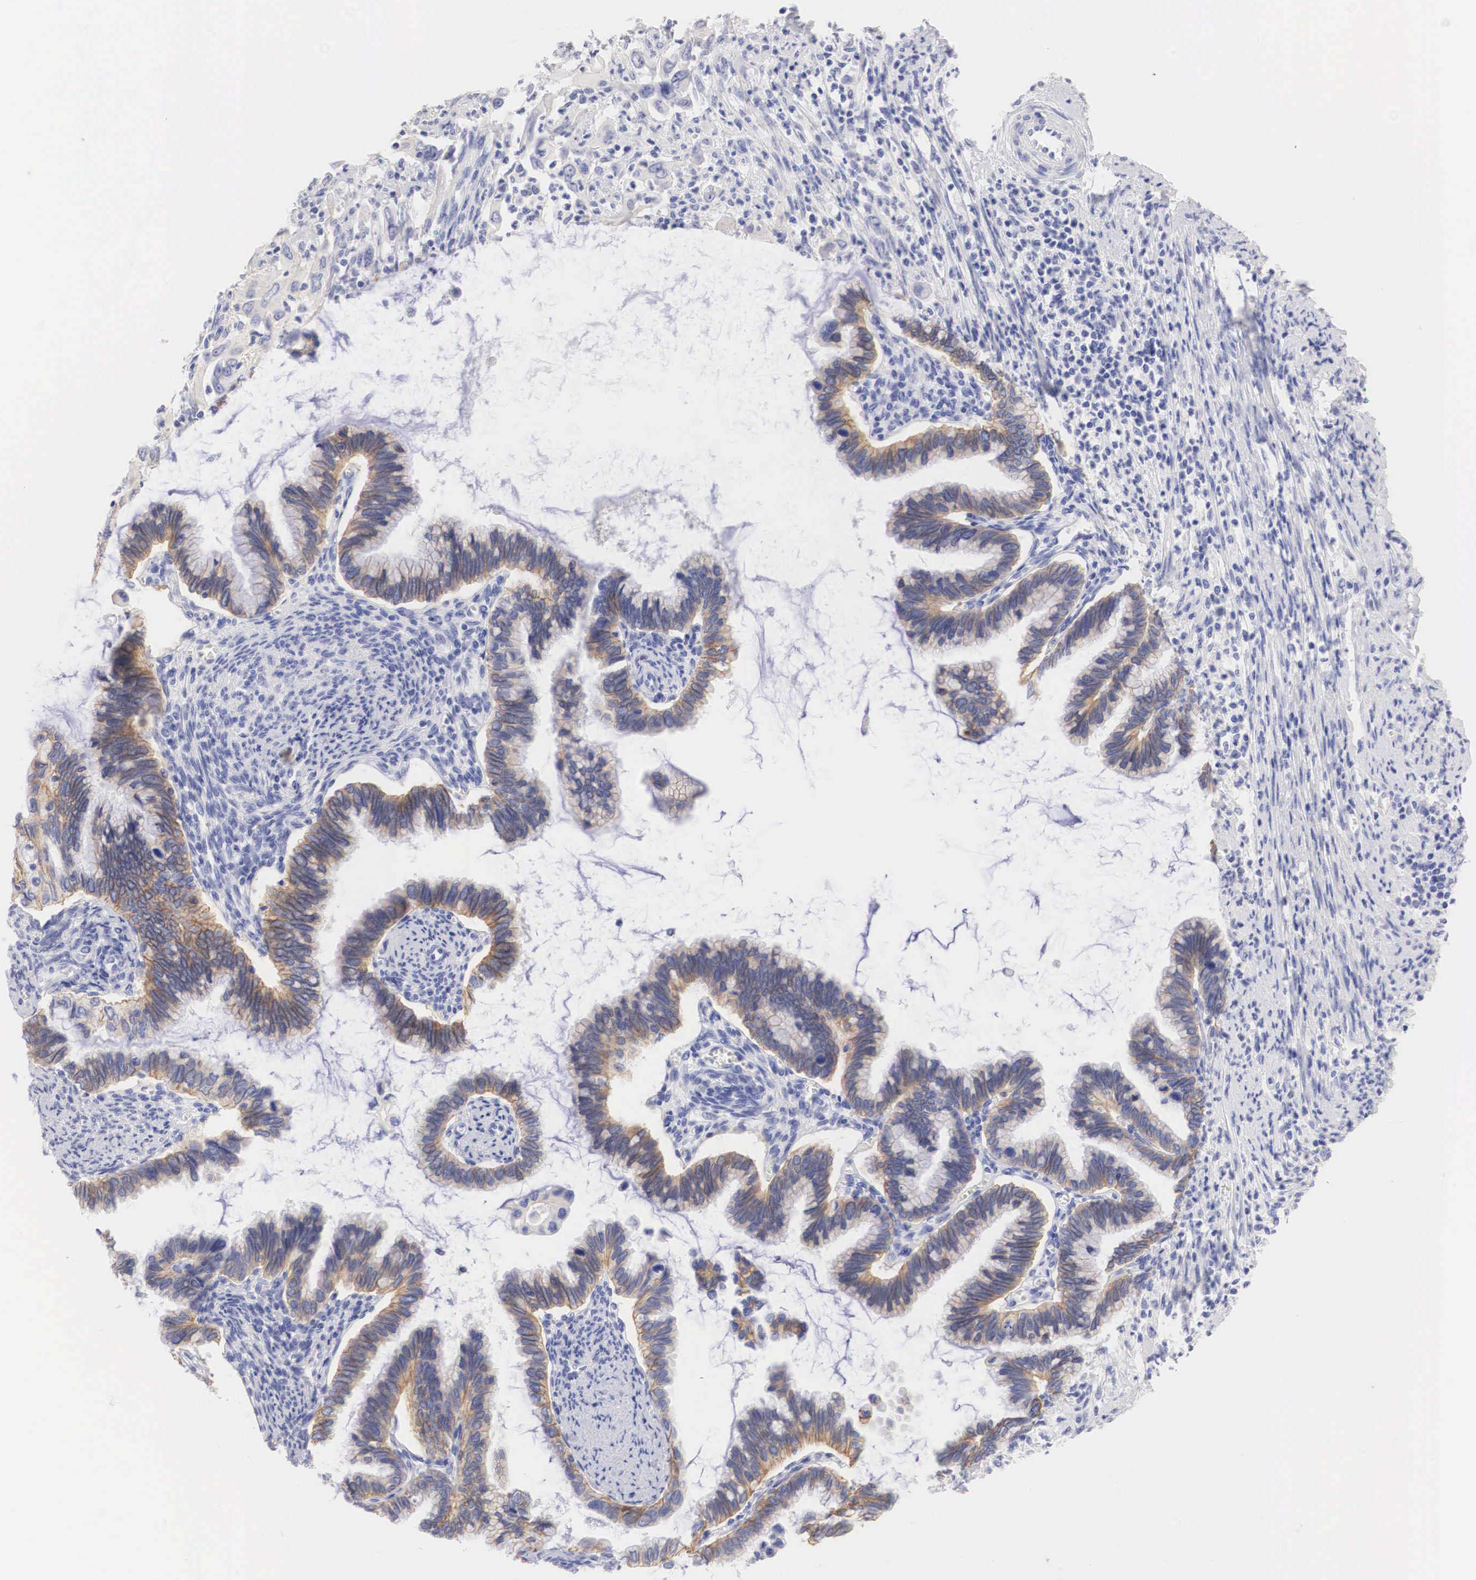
{"staining": {"intensity": "moderate", "quantity": "25%-75%", "location": "cytoplasmic/membranous"}, "tissue": "cervical cancer", "cell_type": "Tumor cells", "image_type": "cancer", "snomed": [{"axis": "morphology", "description": "Adenocarcinoma, NOS"}, {"axis": "topography", "description": "Cervix"}], "caption": "Immunohistochemistry (IHC) image of neoplastic tissue: human cervical cancer (adenocarcinoma) stained using IHC shows medium levels of moderate protein expression localized specifically in the cytoplasmic/membranous of tumor cells, appearing as a cytoplasmic/membranous brown color.", "gene": "ERBB2", "patient": {"sex": "female", "age": 49}}